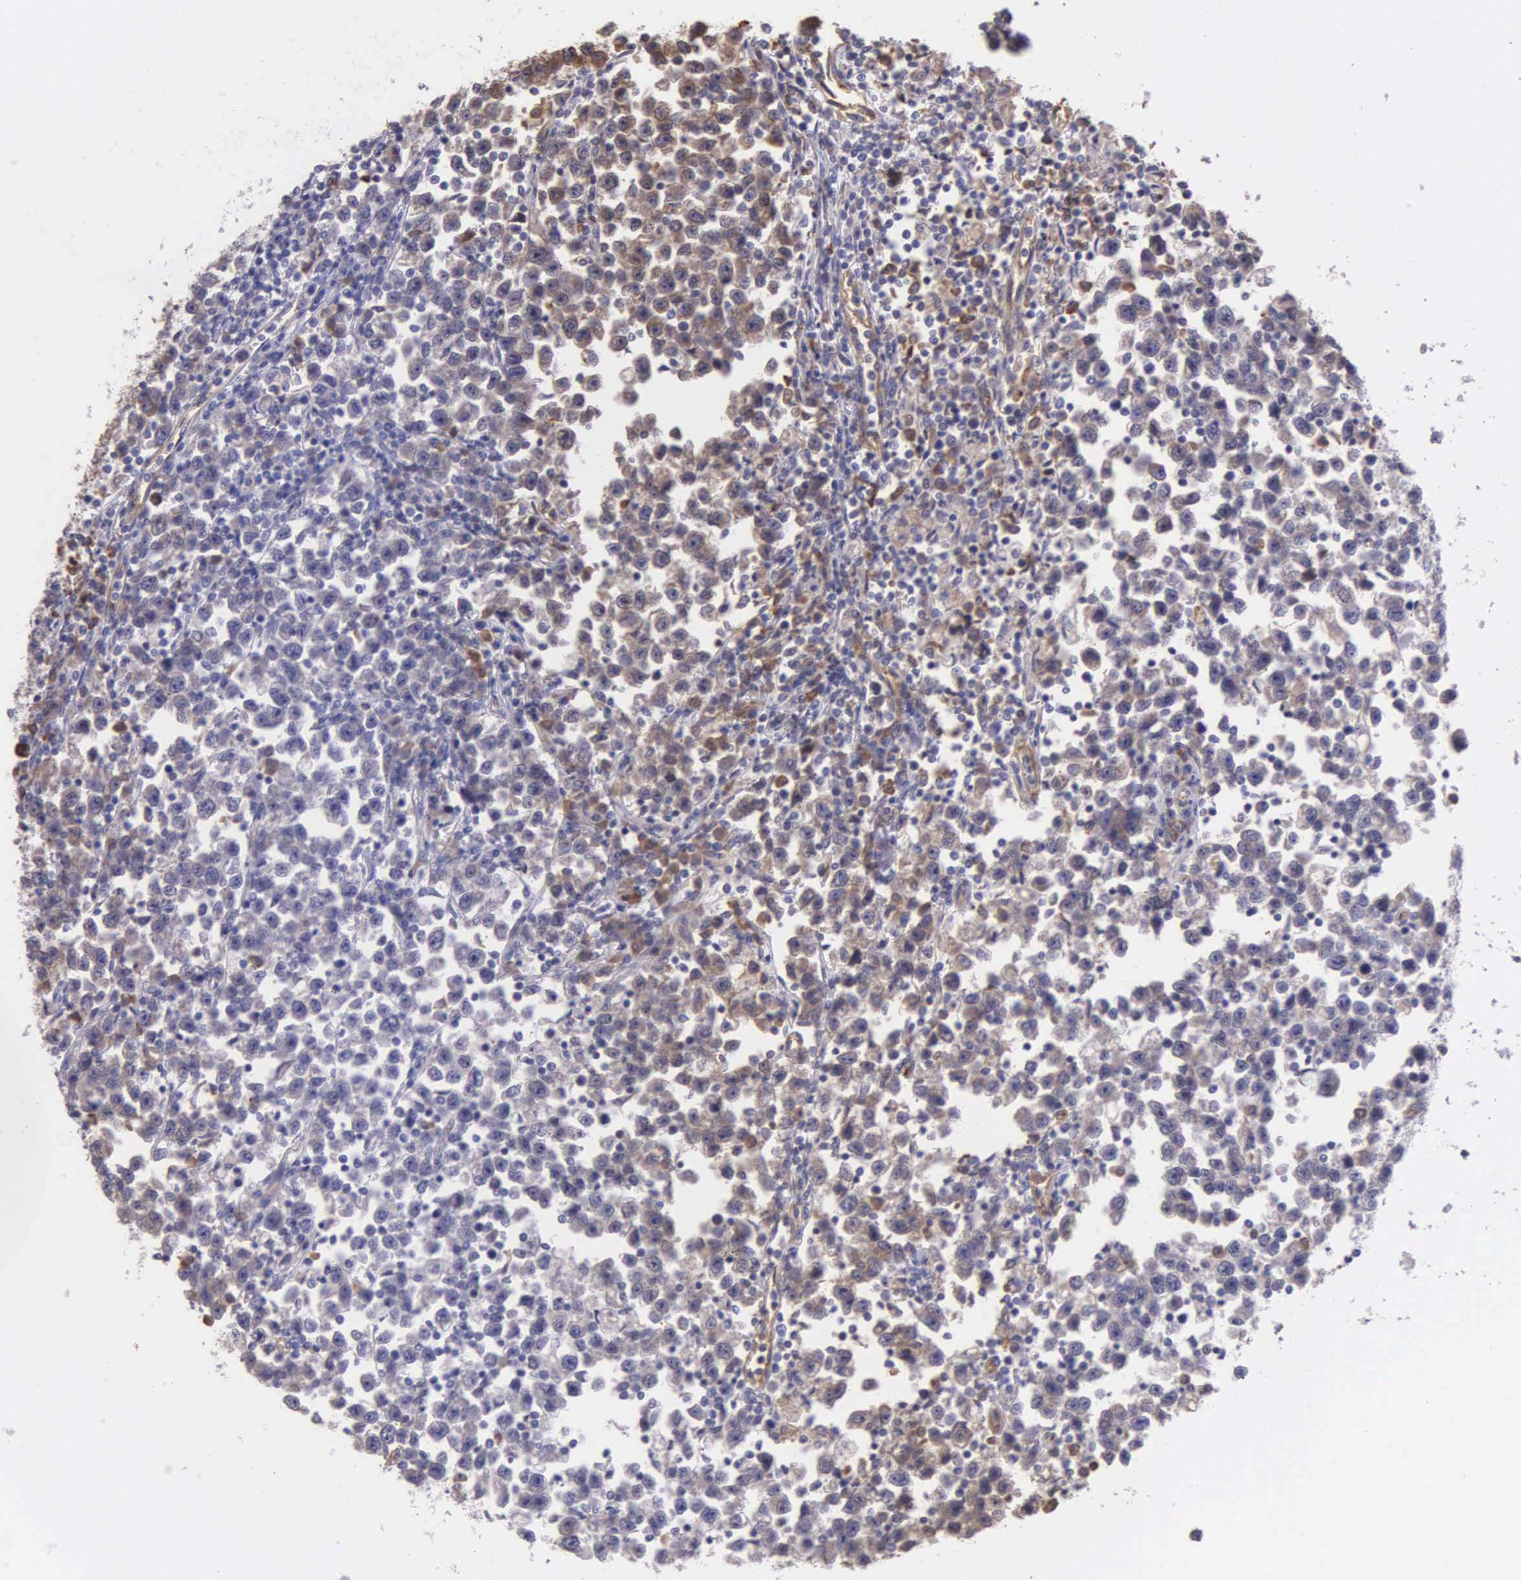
{"staining": {"intensity": "weak", "quantity": "25%-75%", "location": "cytoplasmic/membranous"}, "tissue": "testis cancer", "cell_type": "Tumor cells", "image_type": "cancer", "snomed": [{"axis": "morphology", "description": "Seminoma, NOS"}, {"axis": "topography", "description": "Testis"}], "caption": "Testis cancer (seminoma) stained with a brown dye shows weak cytoplasmic/membranous positive expression in about 25%-75% of tumor cells.", "gene": "ZC3H12B", "patient": {"sex": "male", "age": 43}}